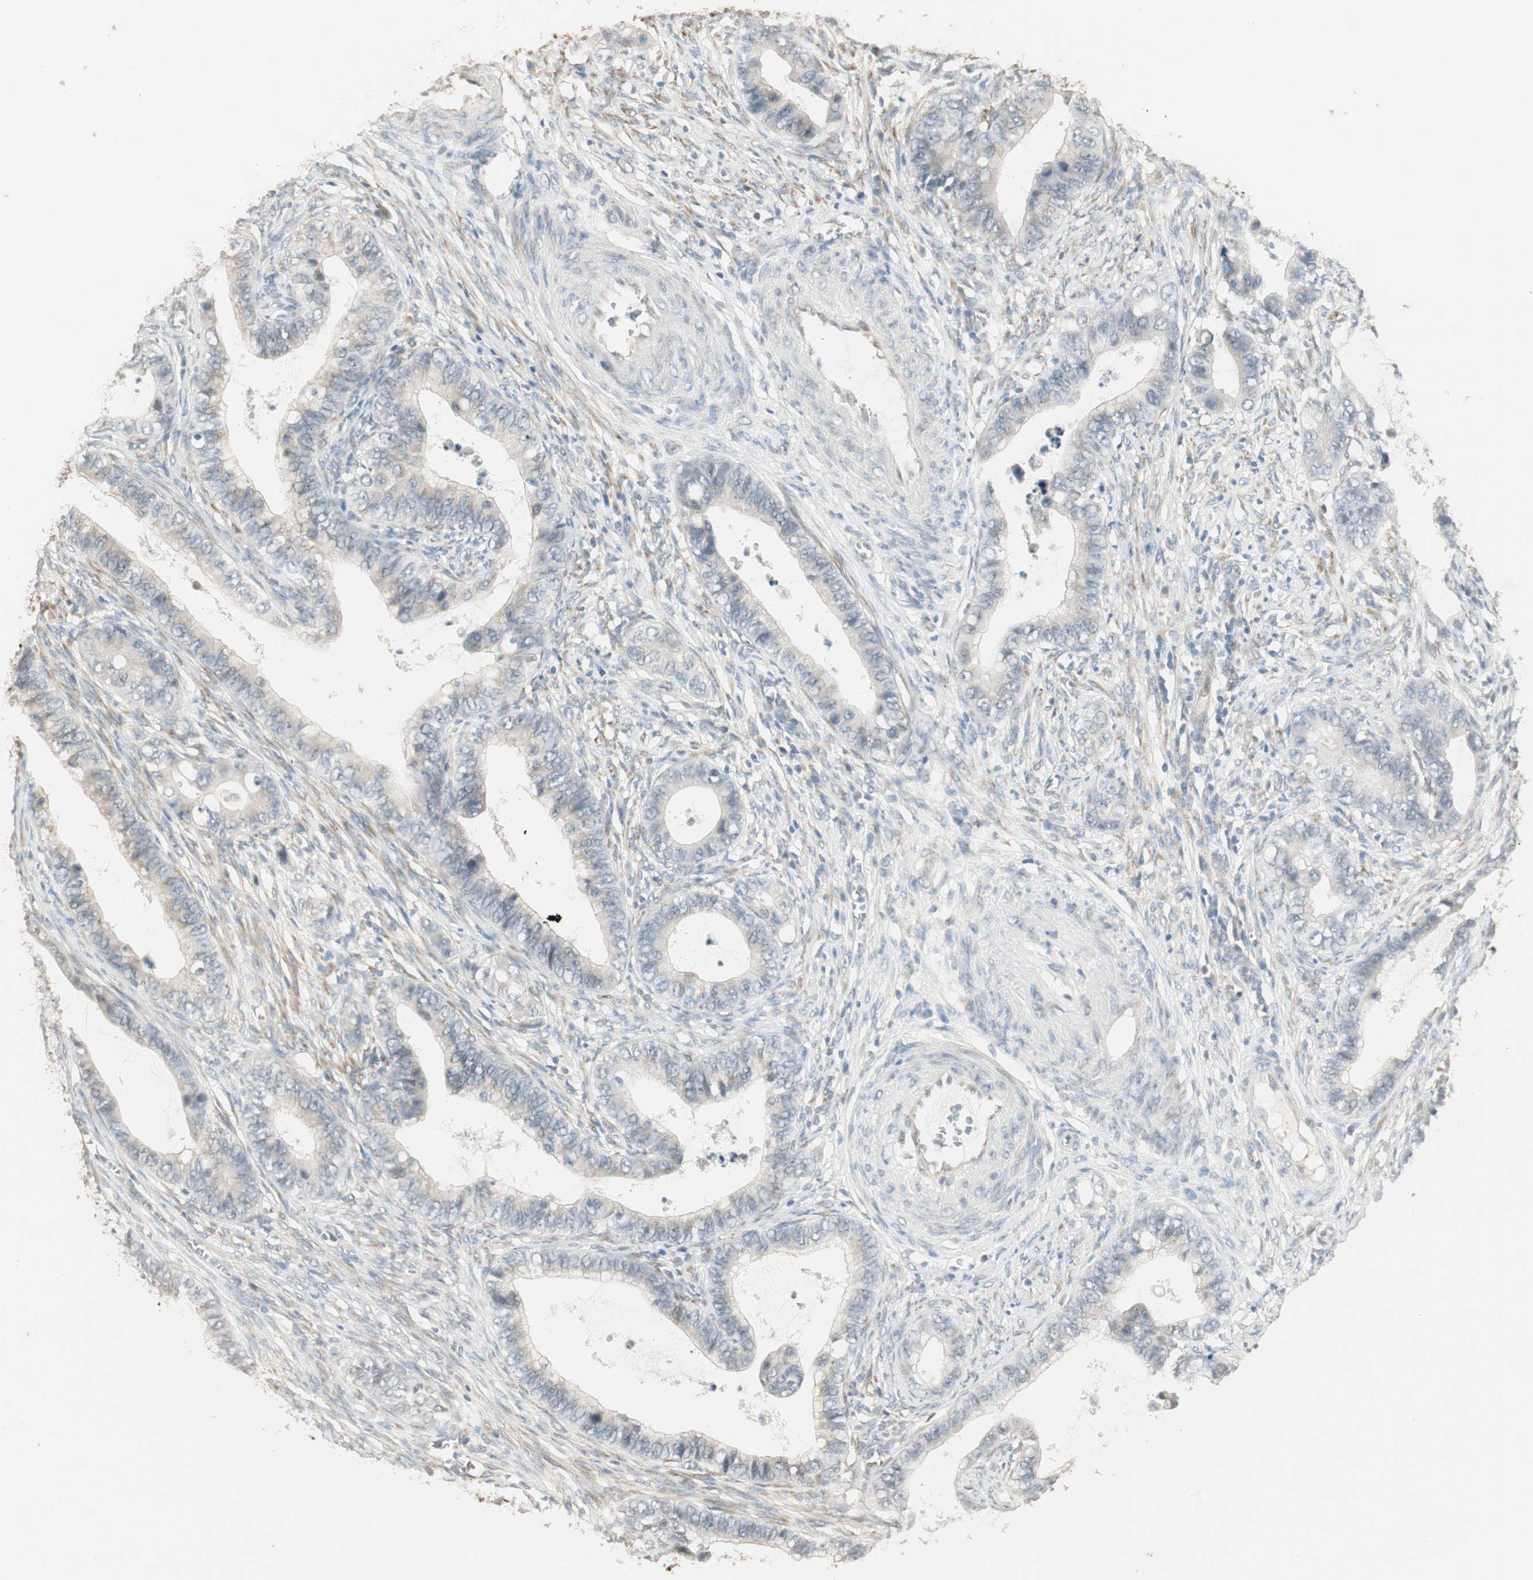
{"staining": {"intensity": "weak", "quantity": "25%-75%", "location": "cytoplasmic/membranous"}, "tissue": "cervical cancer", "cell_type": "Tumor cells", "image_type": "cancer", "snomed": [{"axis": "morphology", "description": "Adenocarcinoma, NOS"}, {"axis": "topography", "description": "Cervix"}], "caption": "Weak cytoplasmic/membranous expression is identified in approximately 25%-75% of tumor cells in cervical adenocarcinoma.", "gene": "TASOR", "patient": {"sex": "female", "age": 44}}